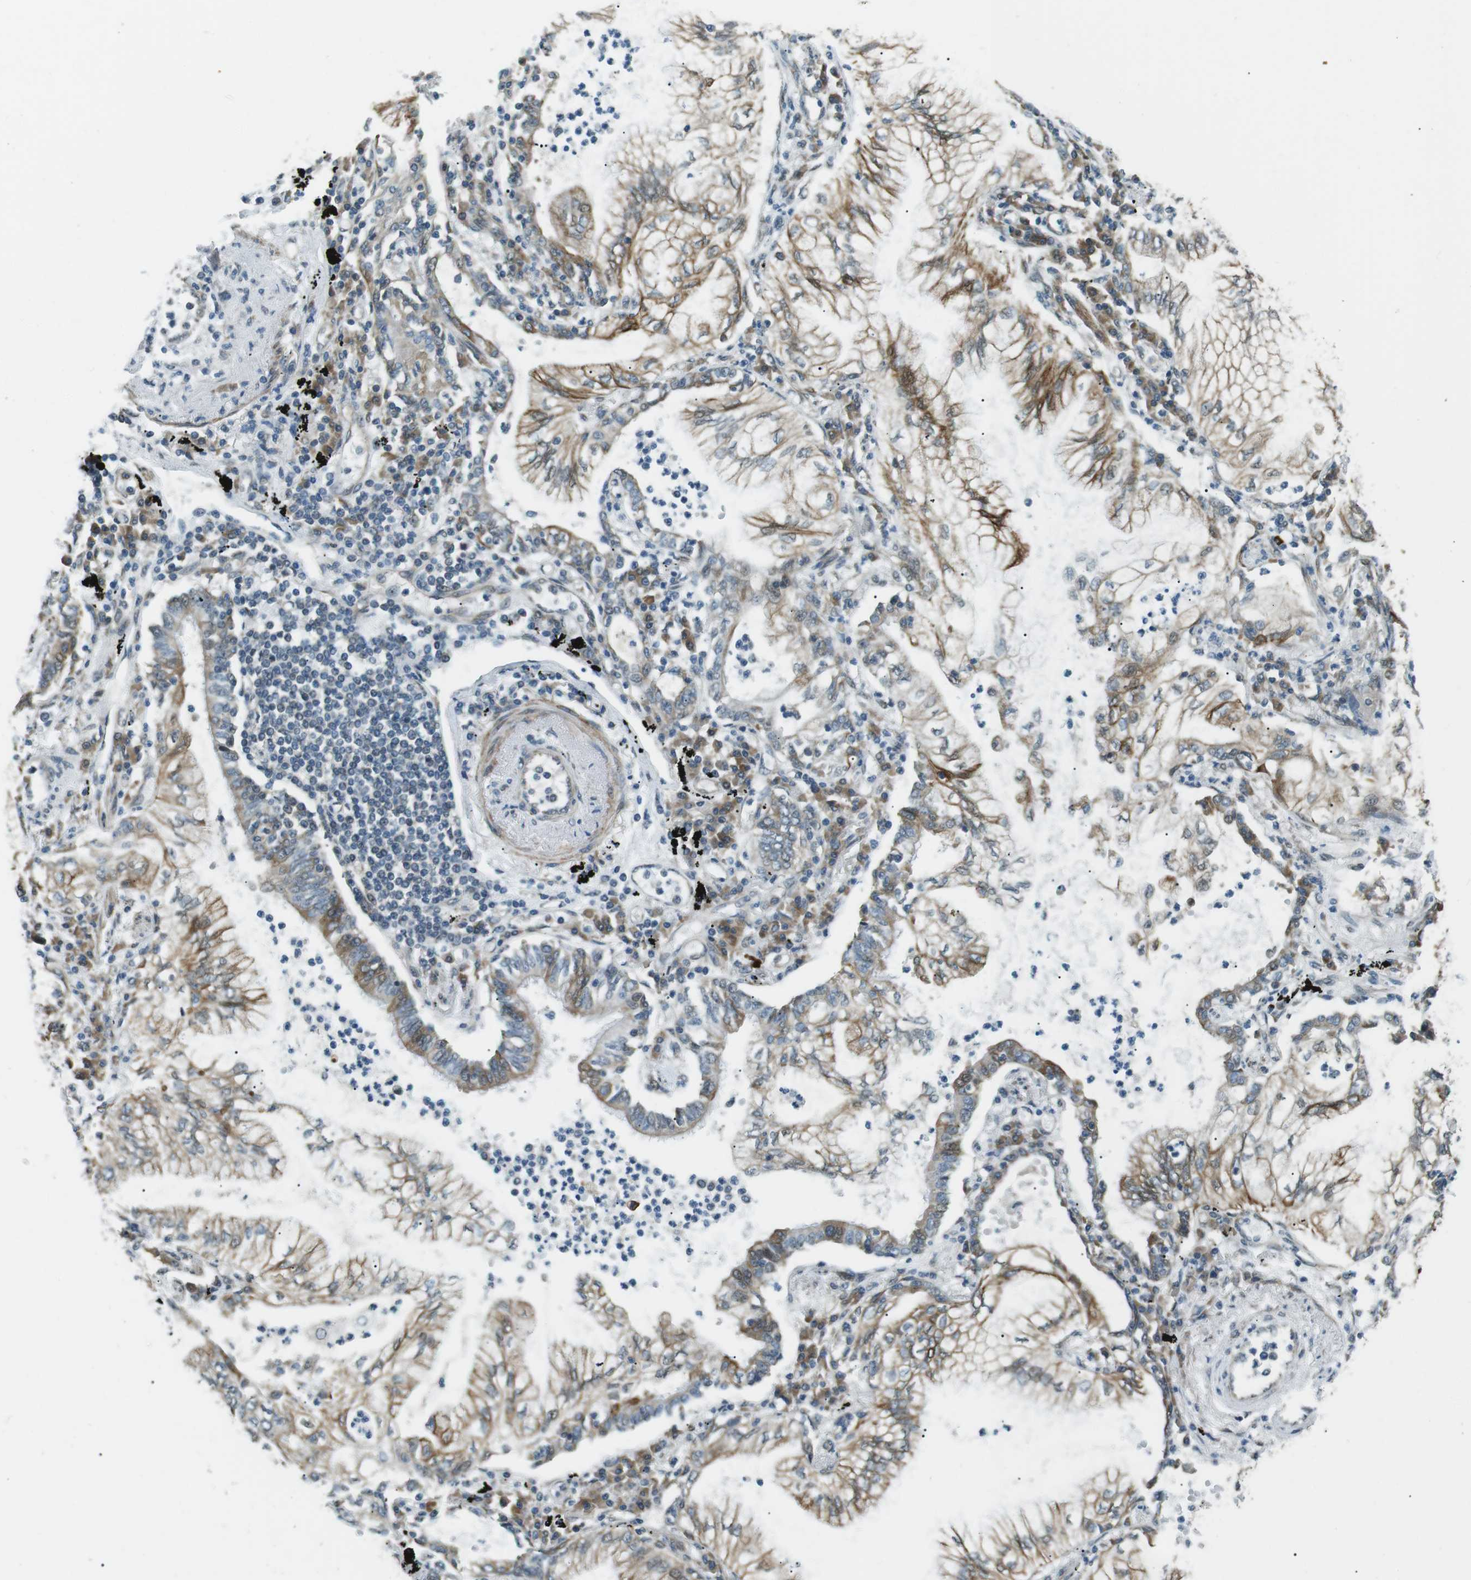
{"staining": {"intensity": "moderate", "quantity": ">75%", "location": "cytoplasmic/membranous"}, "tissue": "lung cancer", "cell_type": "Tumor cells", "image_type": "cancer", "snomed": [{"axis": "morphology", "description": "Normal tissue, NOS"}, {"axis": "morphology", "description": "Adenocarcinoma, NOS"}, {"axis": "topography", "description": "Bronchus"}, {"axis": "topography", "description": "Lung"}], "caption": "Immunohistochemistry (IHC) photomicrograph of human adenocarcinoma (lung) stained for a protein (brown), which demonstrates medium levels of moderate cytoplasmic/membranous positivity in approximately >75% of tumor cells.", "gene": "TMEM74", "patient": {"sex": "female", "age": 70}}